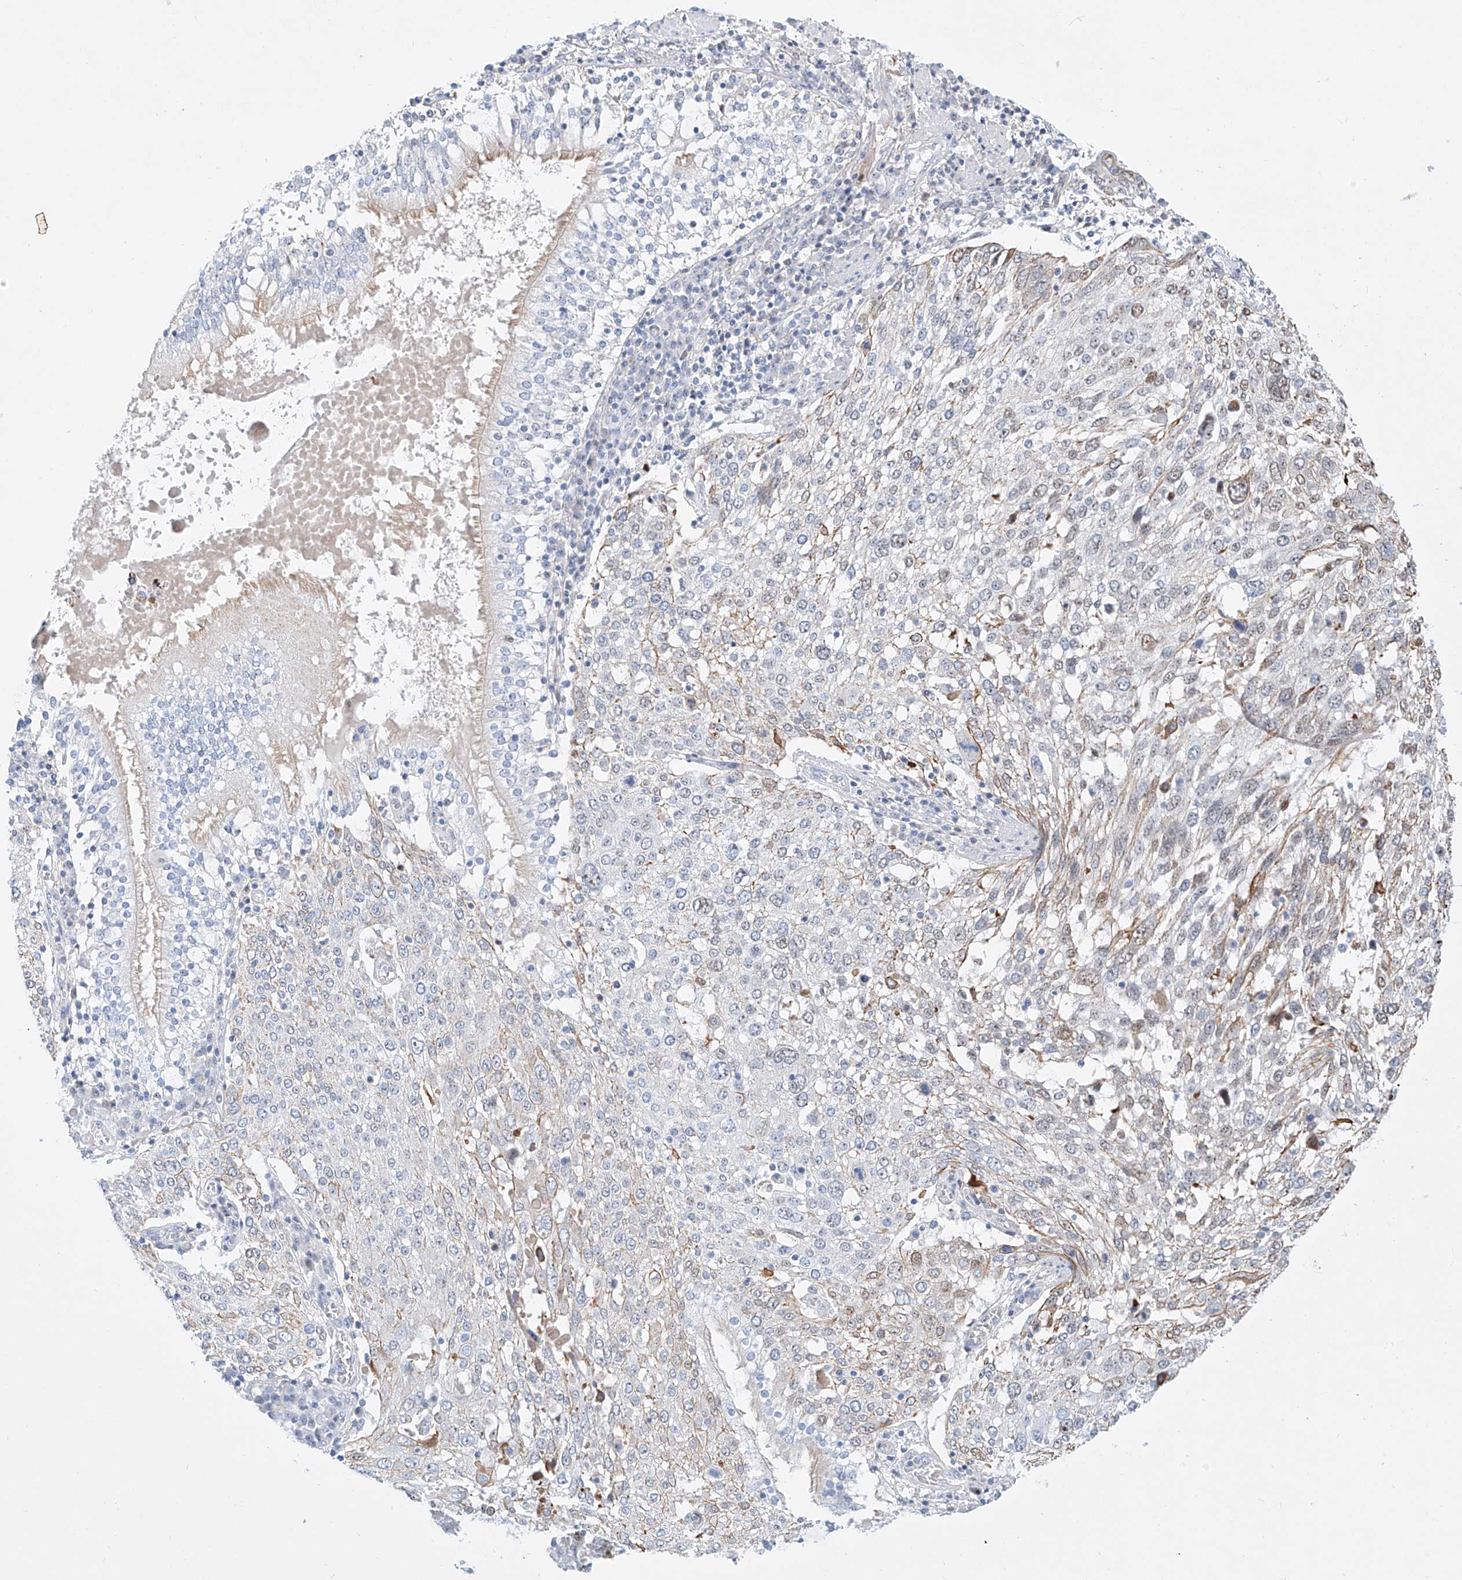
{"staining": {"intensity": "weak", "quantity": "25%-75%", "location": "cytoplasmic/membranous"}, "tissue": "lung cancer", "cell_type": "Tumor cells", "image_type": "cancer", "snomed": [{"axis": "morphology", "description": "Squamous cell carcinoma, NOS"}, {"axis": "topography", "description": "Lung"}], "caption": "A low amount of weak cytoplasmic/membranous expression is present in about 25%-75% of tumor cells in squamous cell carcinoma (lung) tissue. (IHC, brightfield microscopy, high magnification).", "gene": "SNU13", "patient": {"sex": "male", "age": 65}}